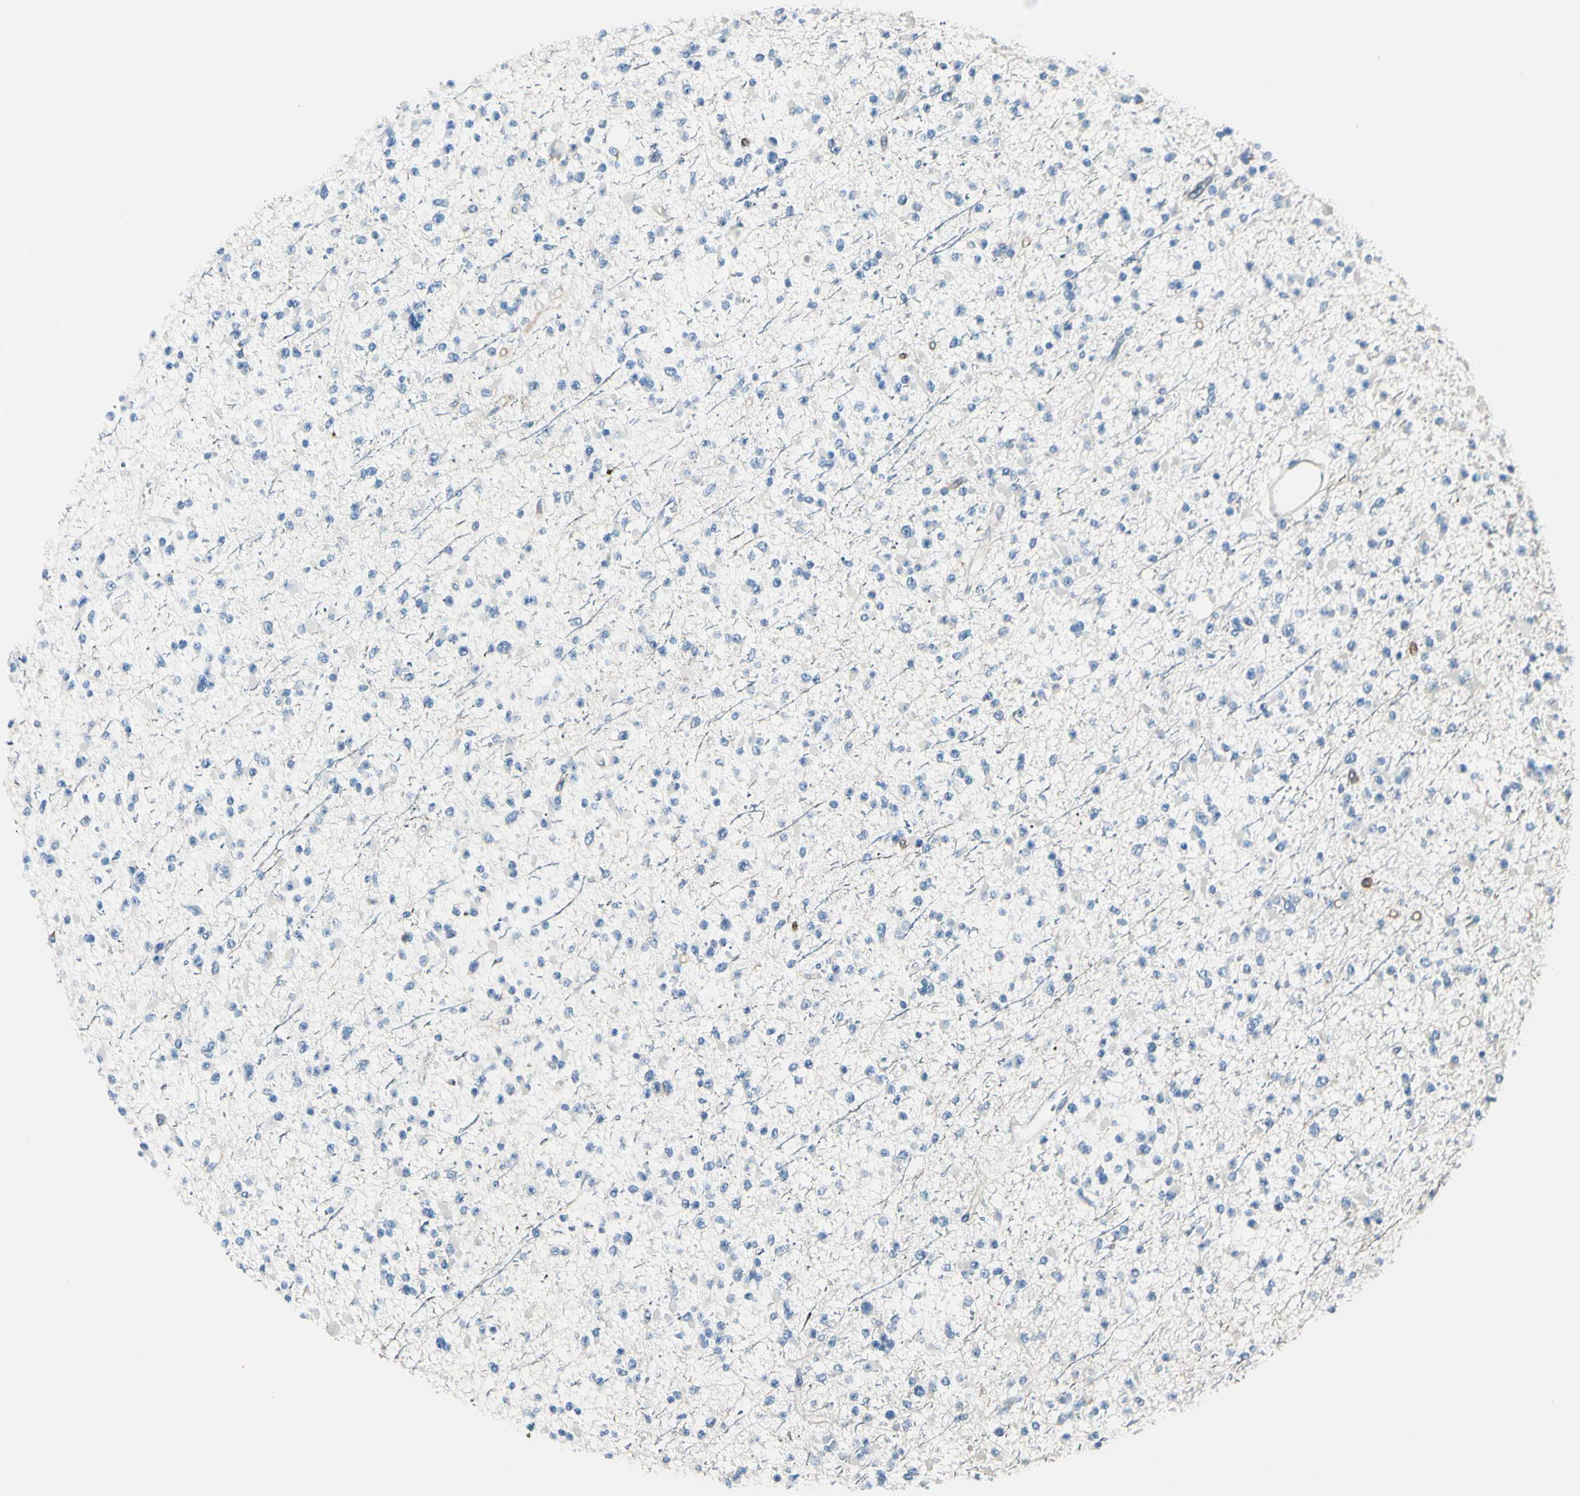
{"staining": {"intensity": "negative", "quantity": "none", "location": "none"}, "tissue": "glioma", "cell_type": "Tumor cells", "image_type": "cancer", "snomed": [{"axis": "morphology", "description": "Glioma, malignant, Low grade"}, {"axis": "topography", "description": "Brain"}], "caption": "Immunohistochemistry of glioma shows no positivity in tumor cells.", "gene": "CD93", "patient": {"sex": "female", "age": 22}}